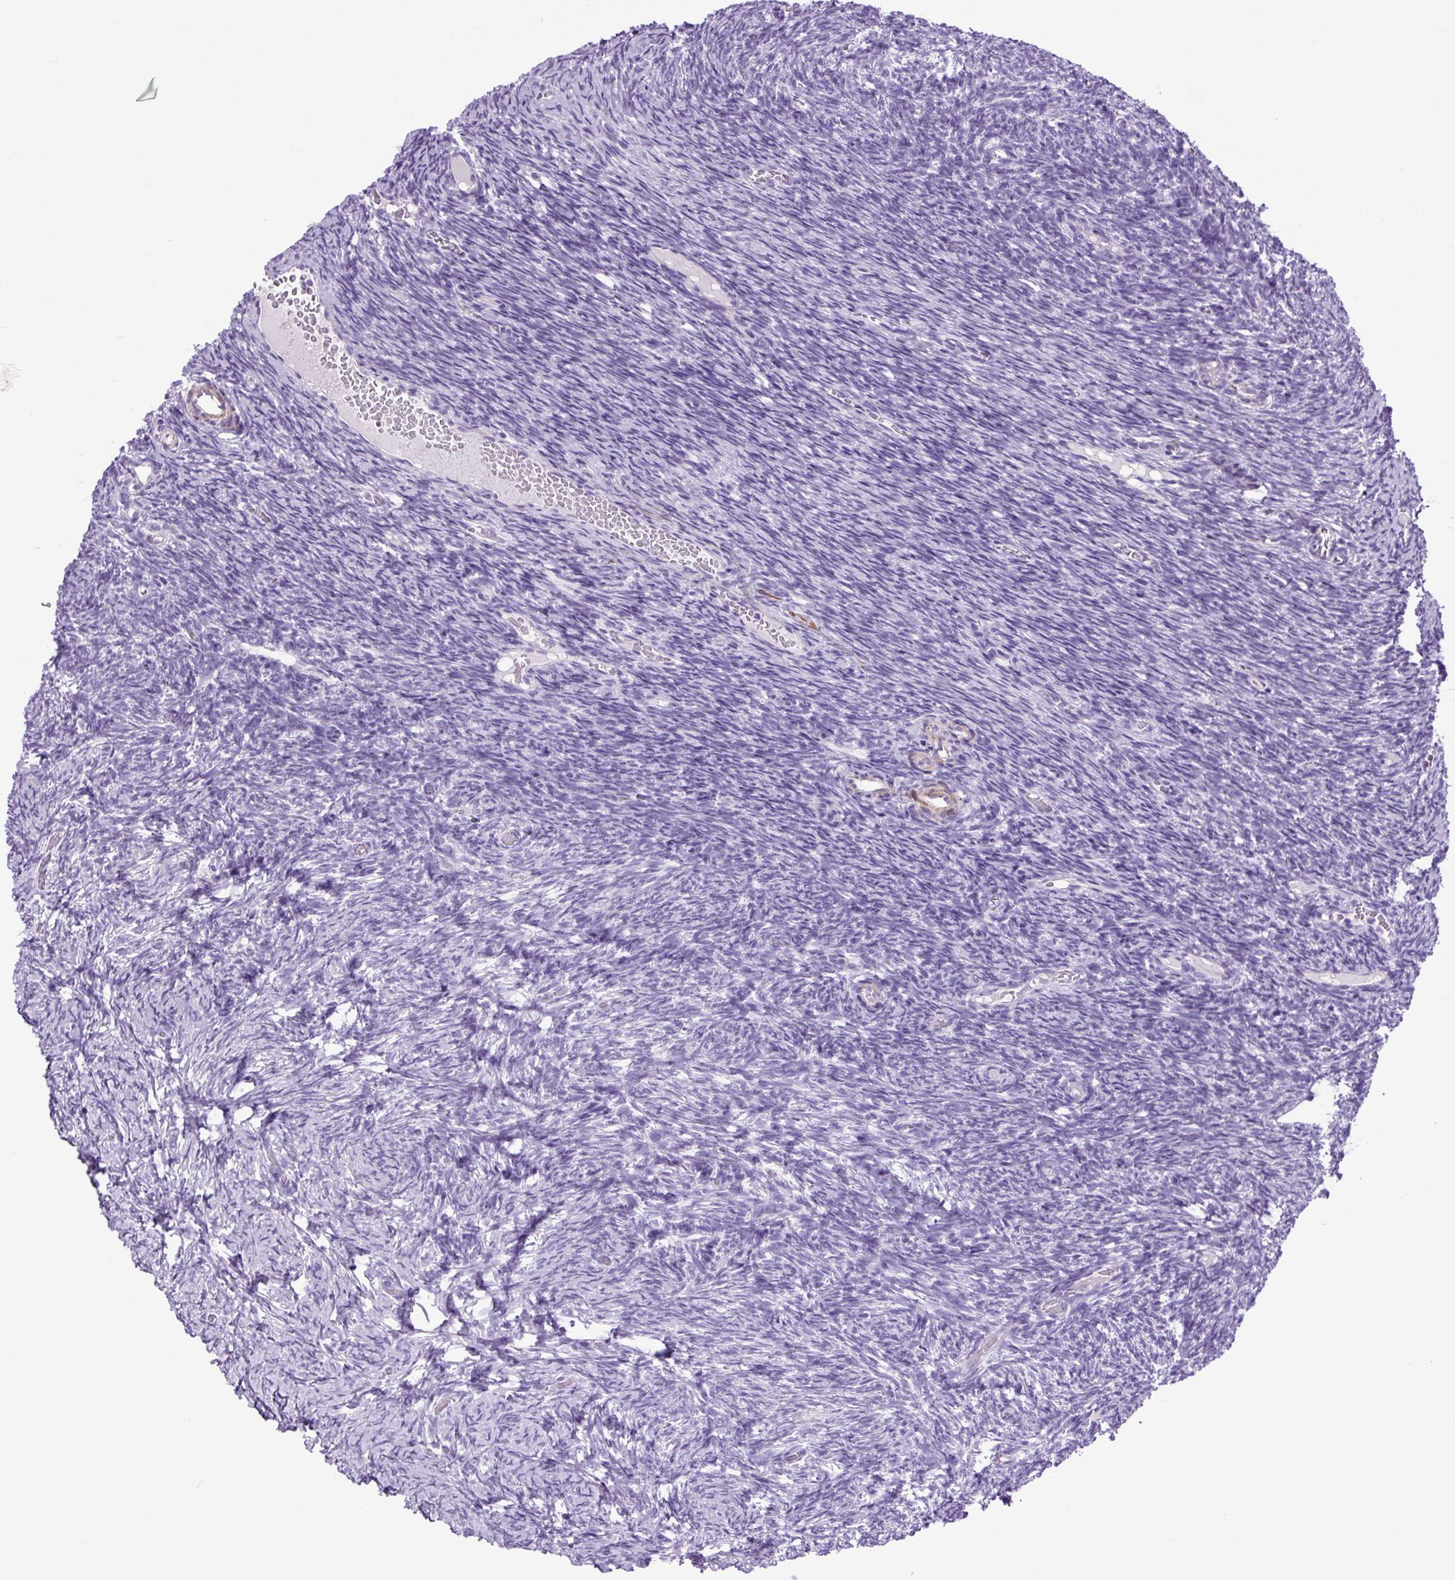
{"staining": {"intensity": "negative", "quantity": "none", "location": "none"}, "tissue": "ovary", "cell_type": "Follicle cells", "image_type": "normal", "snomed": [{"axis": "morphology", "description": "Normal tissue, NOS"}, {"axis": "topography", "description": "Ovary"}], "caption": "Immunohistochemistry (IHC) of unremarkable ovary demonstrates no positivity in follicle cells.", "gene": "DPP6", "patient": {"sex": "female", "age": 39}}